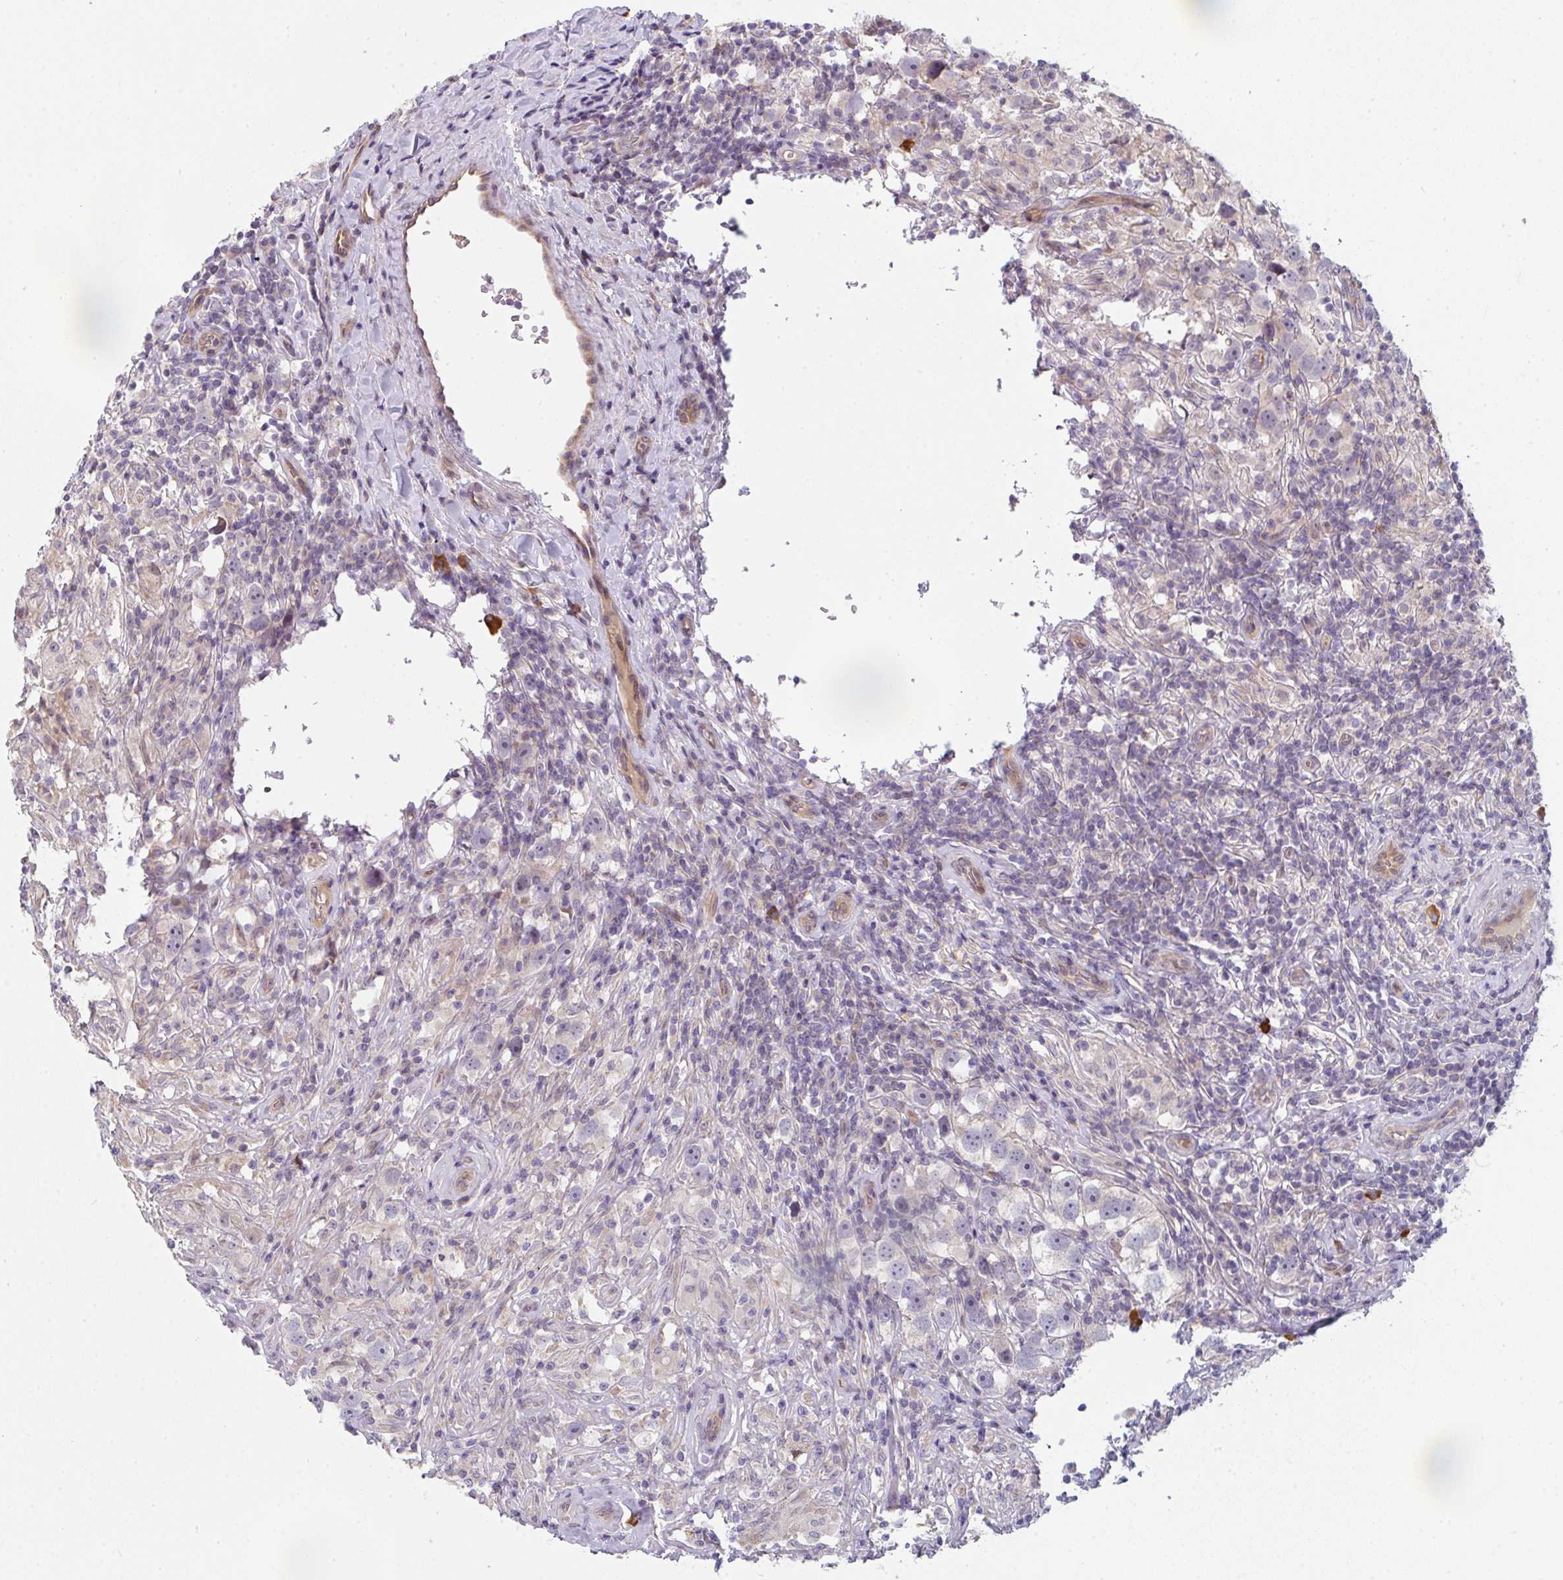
{"staining": {"intensity": "negative", "quantity": "none", "location": "none"}, "tissue": "testis cancer", "cell_type": "Tumor cells", "image_type": "cancer", "snomed": [{"axis": "morphology", "description": "Seminoma, NOS"}, {"axis": "topography", "description": "Testis"}], "caption": "This is a micrograph of immunohistochemistry (IHC) staining of testis seminoma, which shows no staining in tumor cells.", "gene": "TNFRSF10A", "patient": {"sex": "male", "age": 49}}